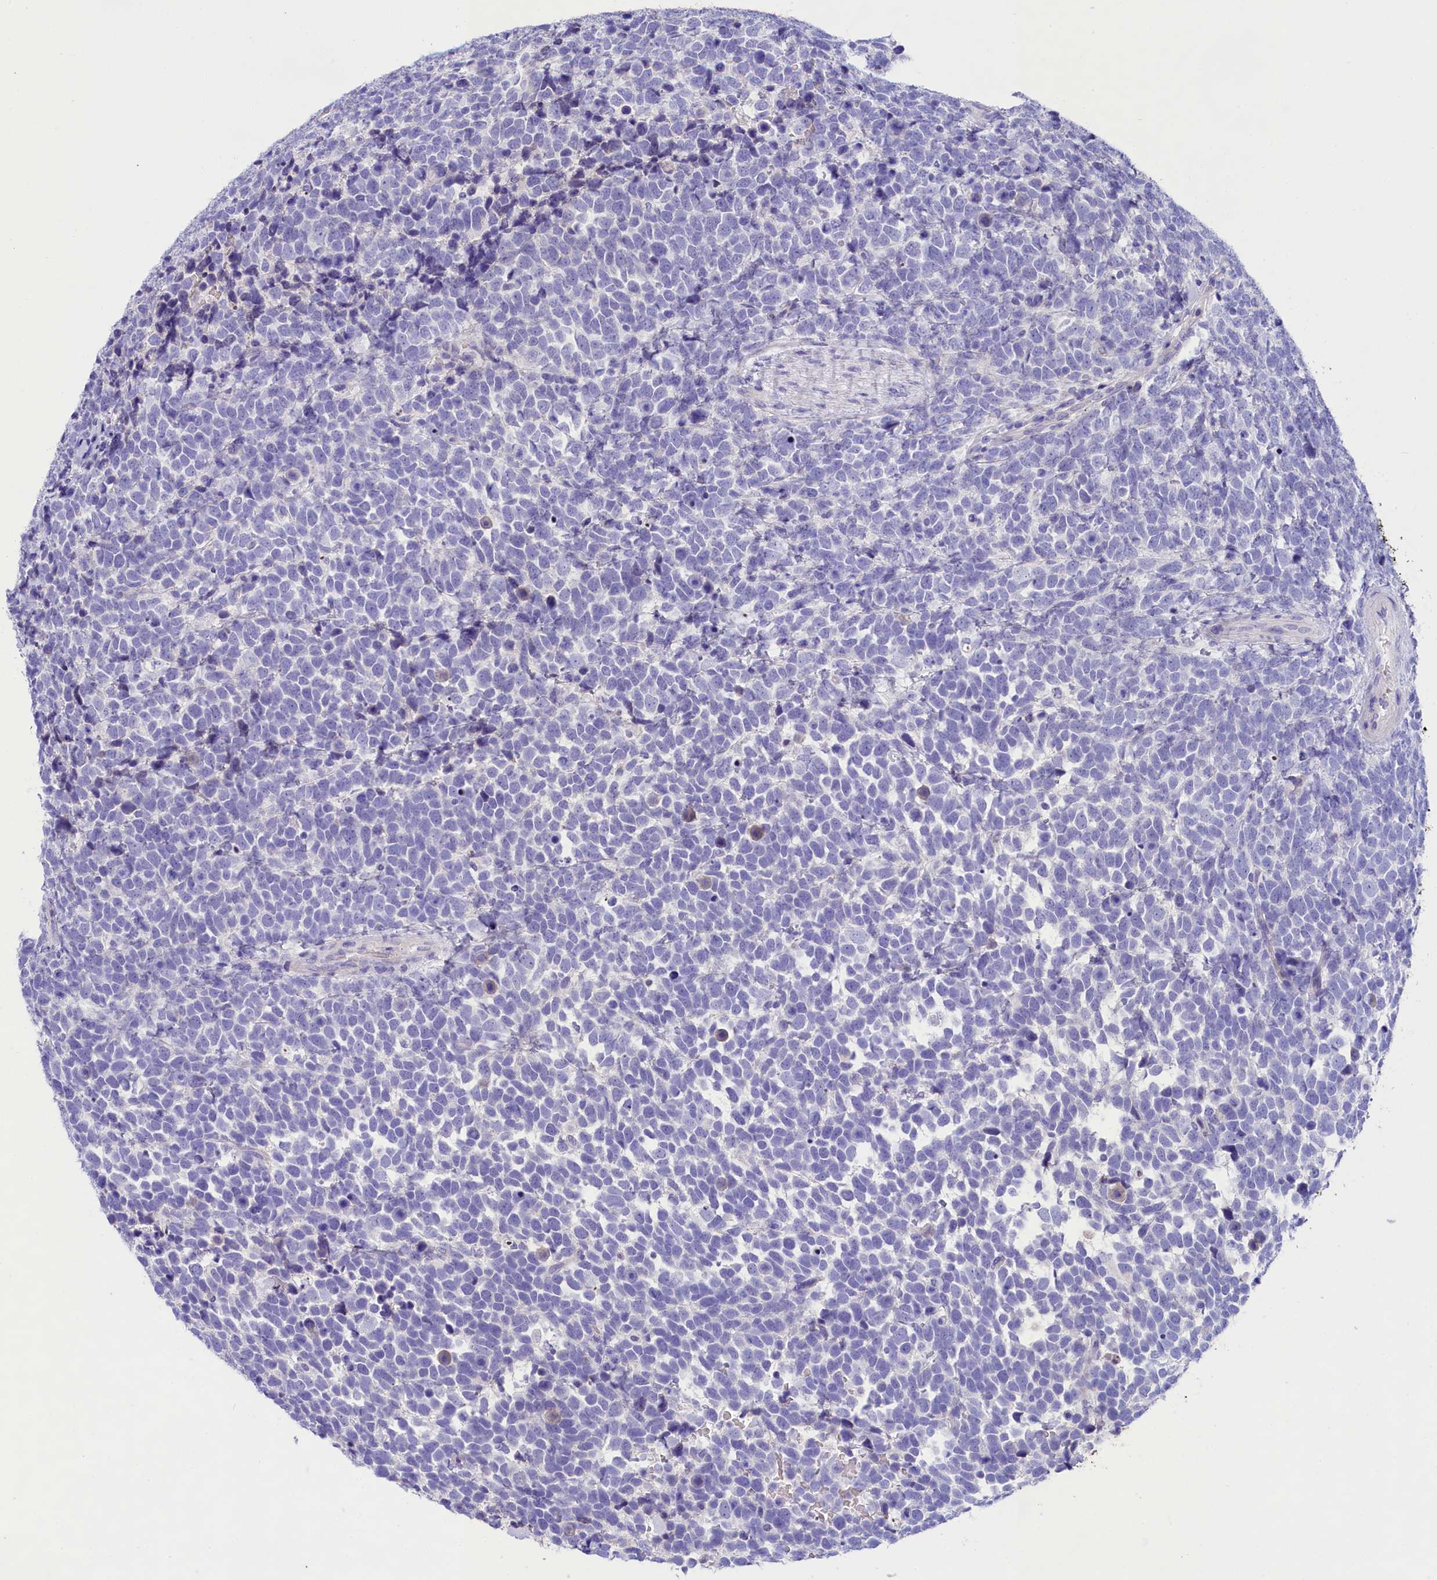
{"staining": {"intensity": "negative", "quantity": "none", "location": "none"}, "tissue": "urothelial cancer", "cell_type": "Tumor cells", "image_type": "cancer", "snomed": [{"axis": "morphology", "description": "Urothelial carcinoma, High grade"}, {"axis": "topography", "description": "Urinary bladder"}], "caption": "Immunohistochemistry (IHC) histopathology image of neoplastic tissue: urothelial cancer stained with DAB (3,3'-diaminobenzidine) reveals no significant protein expression in tumor cells.", "gene": "SULT2A1", "patient": {"sex": "female", "age": 82}}